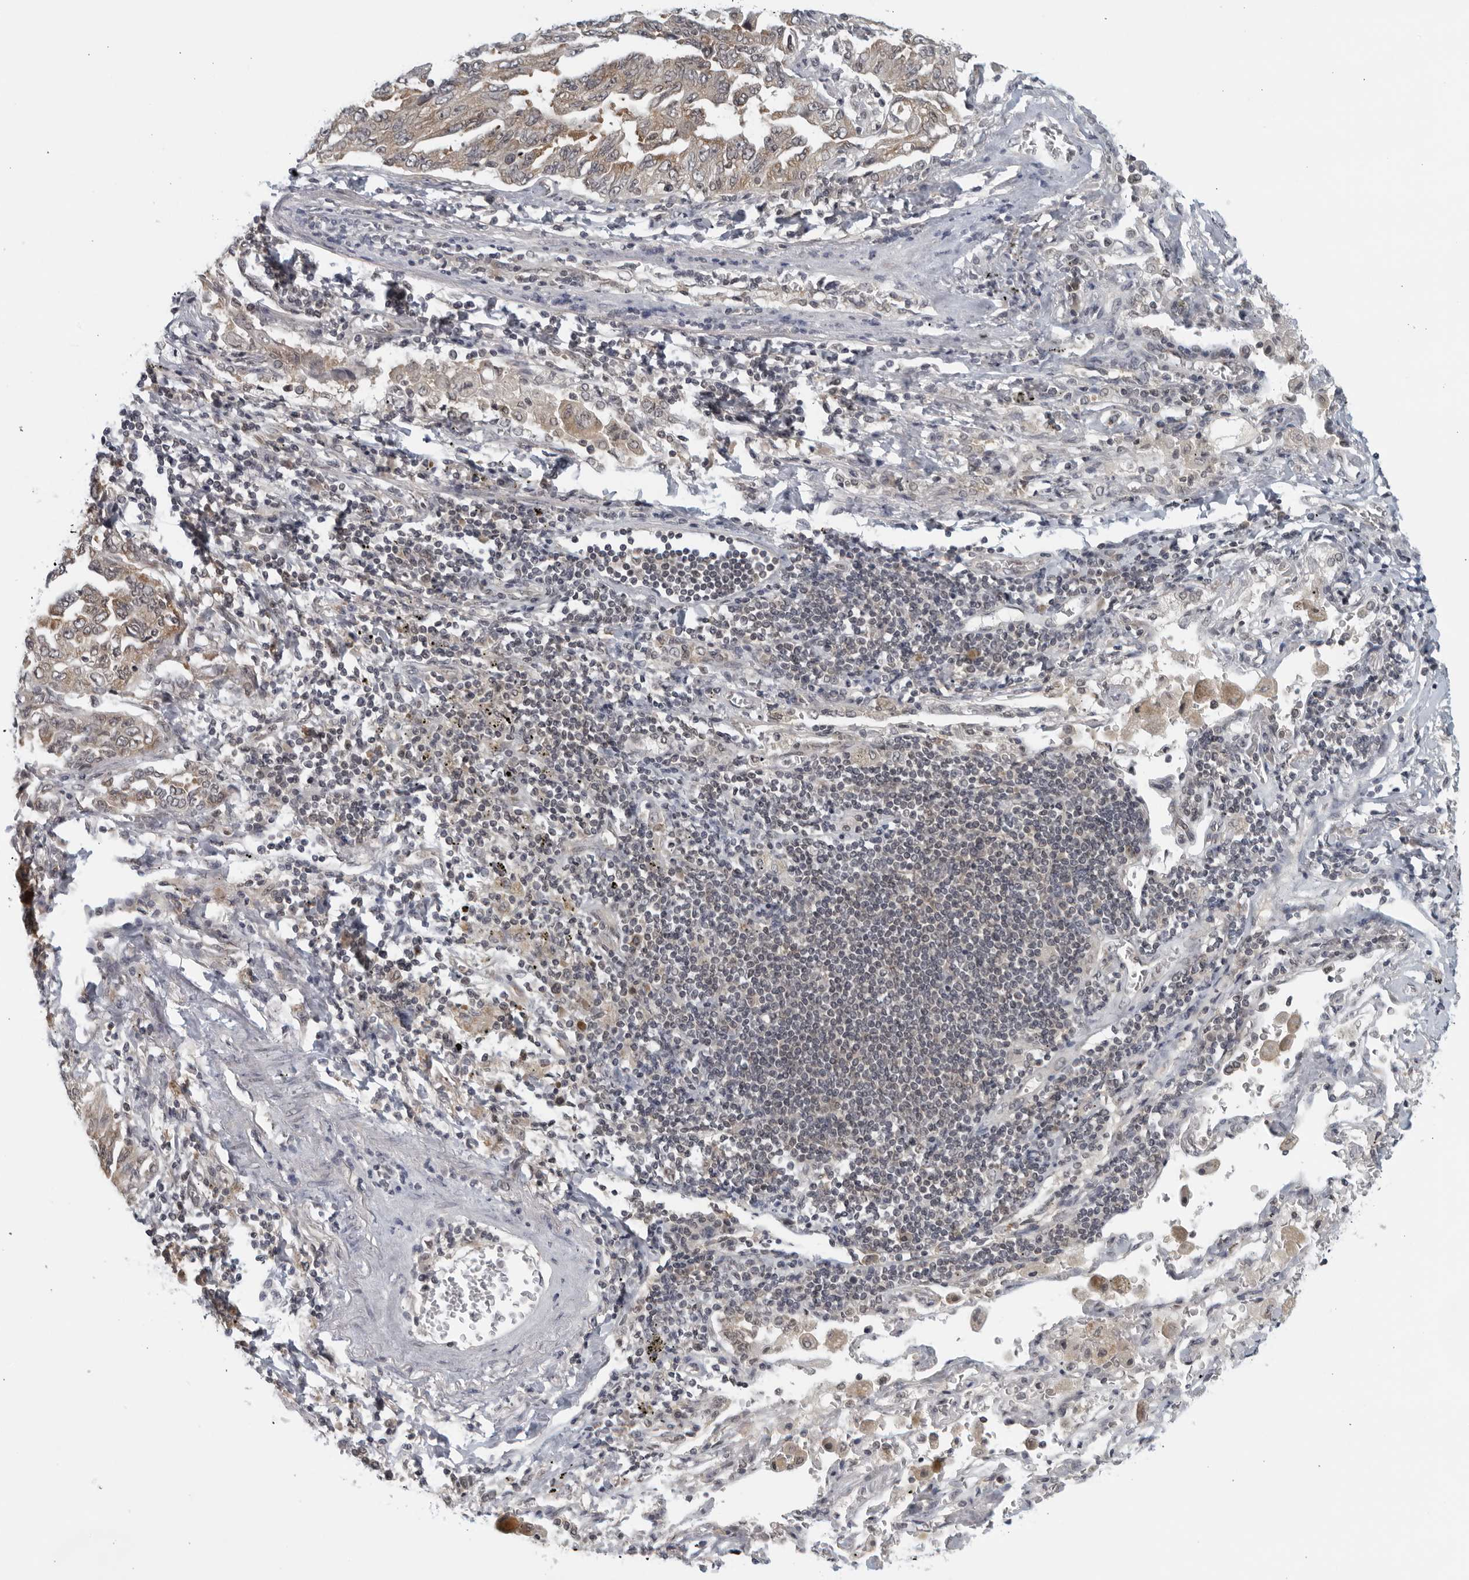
{"staining": {"intensity": "weak", "quantity": "25%-75%", "location": "cytoplasmic/membranous"}, "tissue": "lung cancer", "cell_type": "Tumor cells", "image_type": "cancer", "snomed": [{"axis": "morphology", "description": "Adenocarcinoma, NOS"}, {"axis": "topography", "description": "Lung"}], "caption": "Brown immunohistochemical staining in lung cancer (adenocarcinoma) shows weak cytoplasmic/membranous positivity in about 25%-75% of tumor cells.", "gene": "RC3H1", "patient": {"sex": "female", "age": 51}}